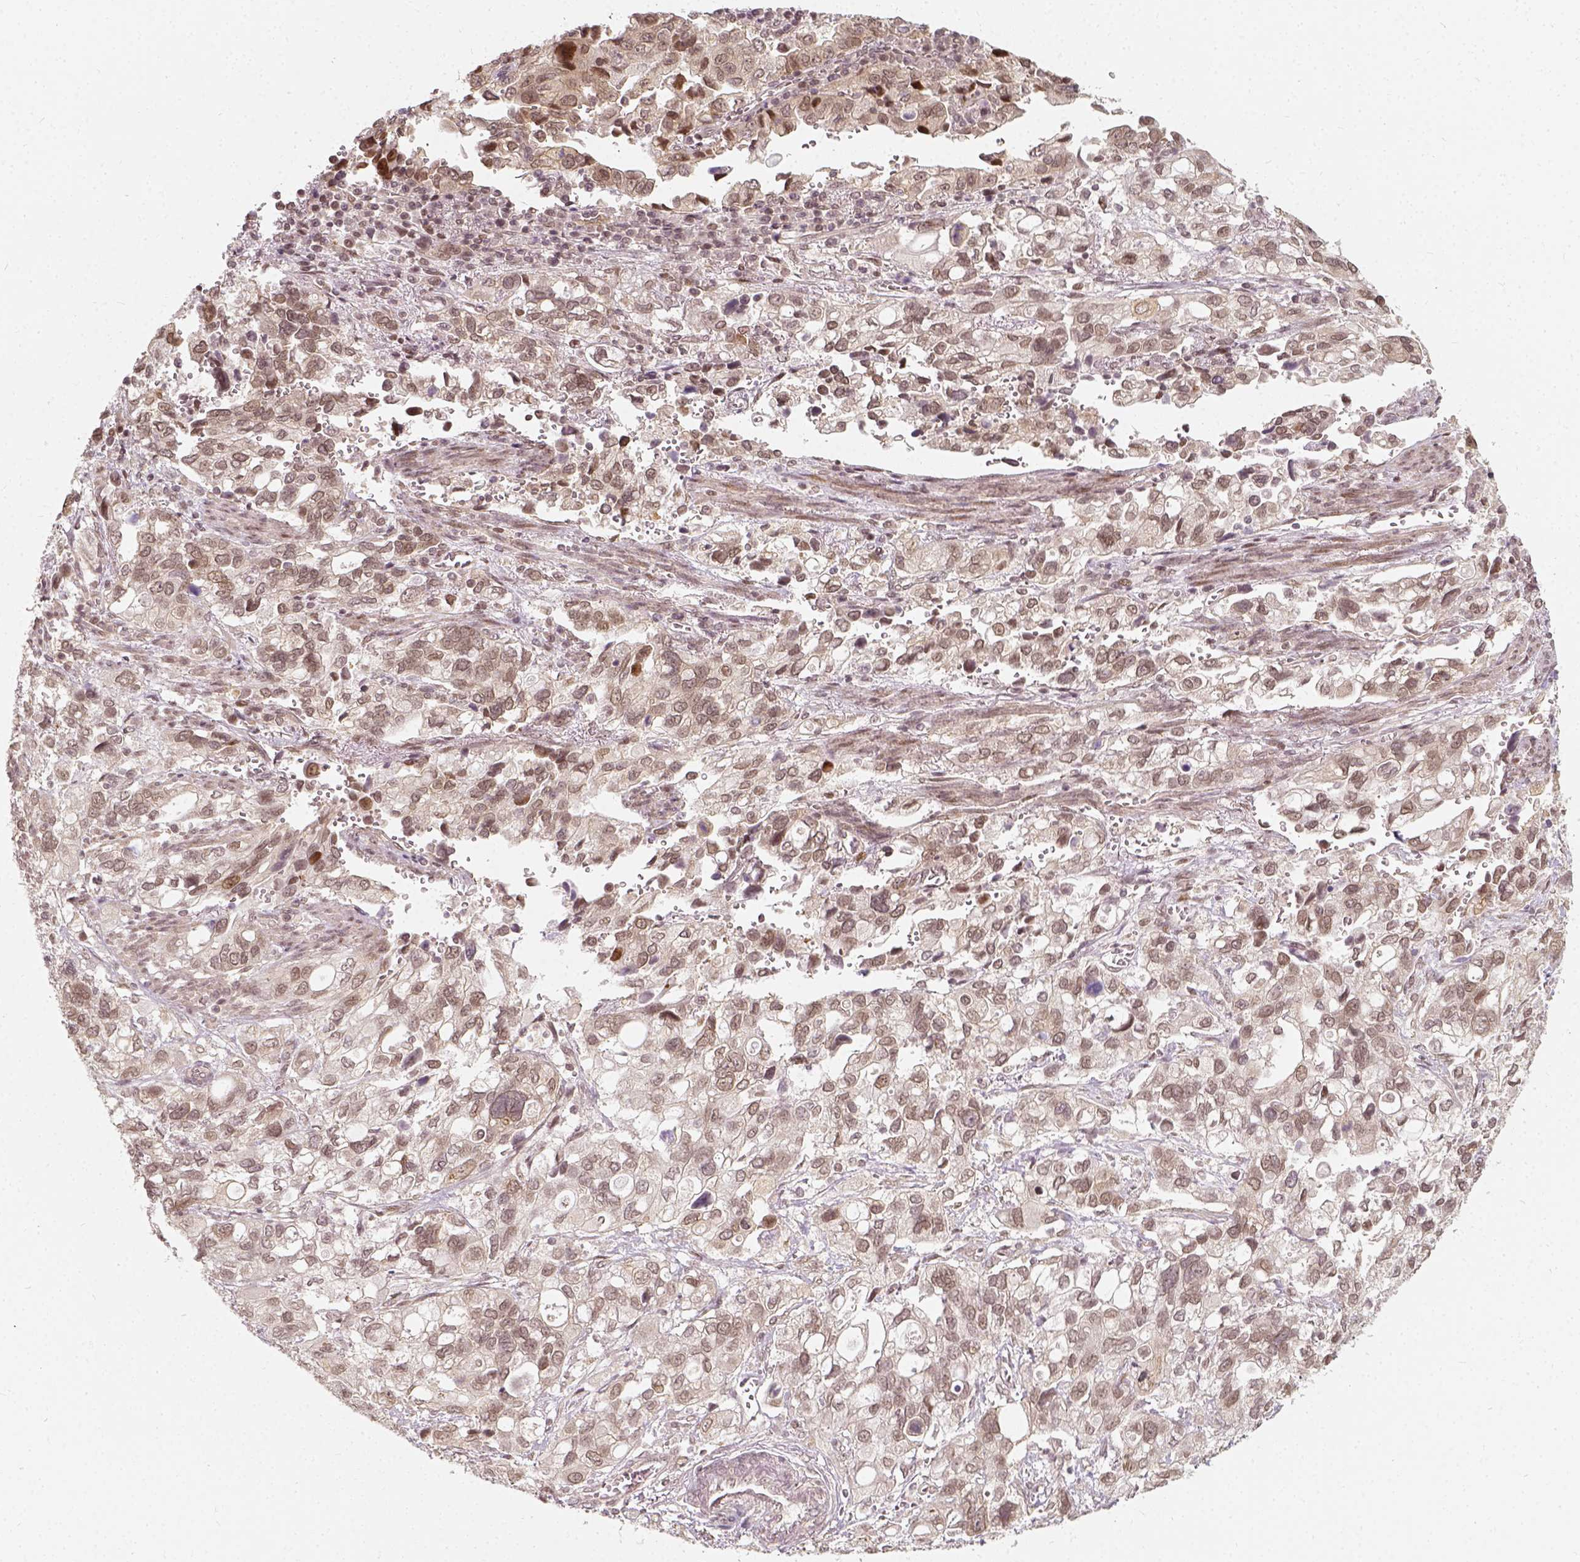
{"staining": {"intensity": "weak", "quantity": "25%-75%", "location": "nuclear"}, "tissue": "stomach cancer", "cell_type": "Tumor cells", "image_type": "cancer", "snomed": [{"axis": "morphology", "description": "Adenocarcinoma, NOS"}, {"axis": "topography", "description": "Stomach, upper"}], "caption": "DAB immunohistochemical staining of adenocarcinoma (stomach) reveals weak nuclear protein positivity in approximately 25%-75% of tumor cells.", "gene": "ZMAT3", "patient": {"sex": "female", "age": 81}}